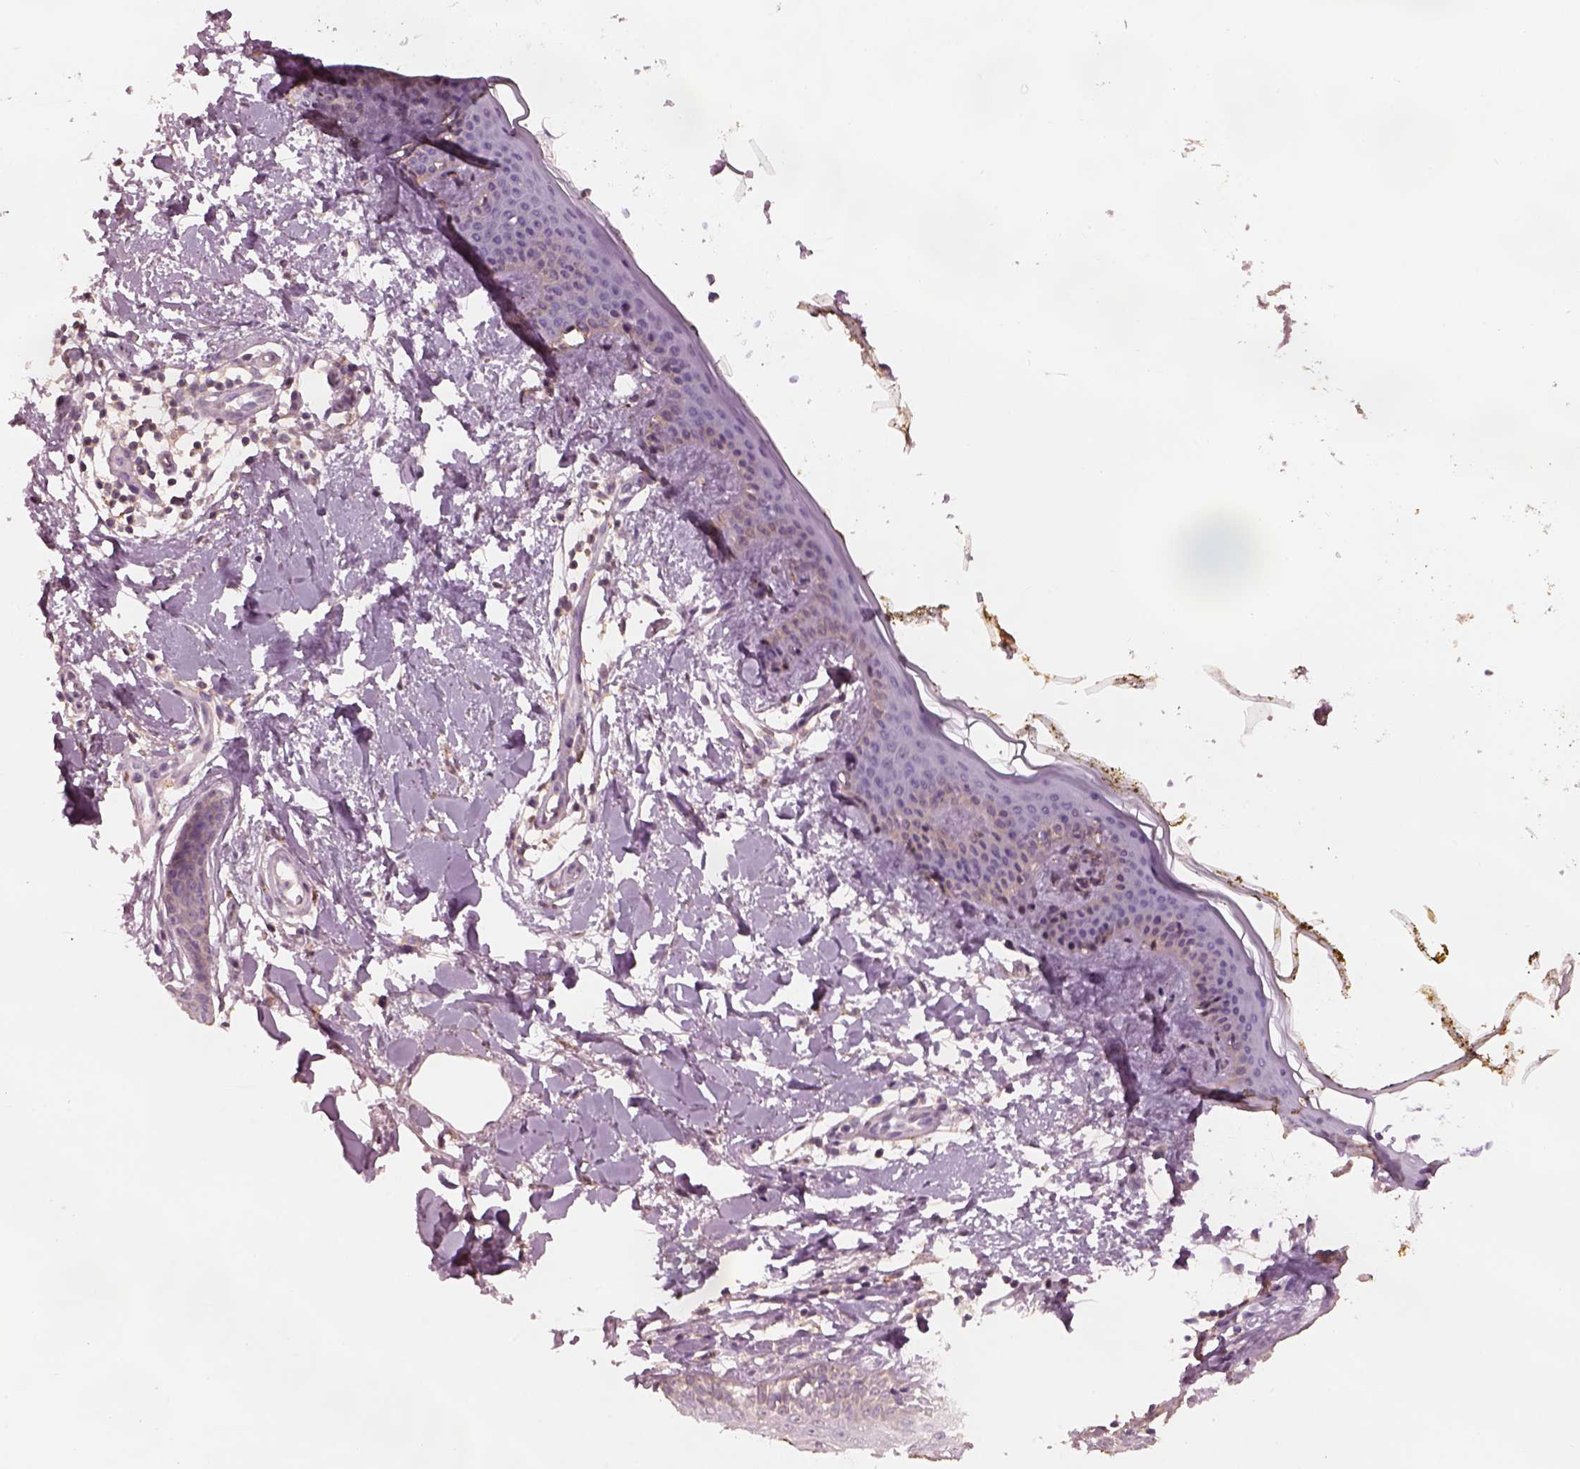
{"staining": {"intensity": "negative", "quantity": "none", "location": "none"}, "tissue": "skin", "cell_type": "Fibroblasts", "image_type": "normal", "snomed": [{"axis": "morphology", "description": "Normal tissue, NOS"}, {"axis": "topography", "description": "Skin"}], "caption": "Immunohistochemistry (IHC) of unremarkable human skin shows no positivity in fibroblasts.", "gene": "SRI", "patient": {"sex": "female", "age": 34}}